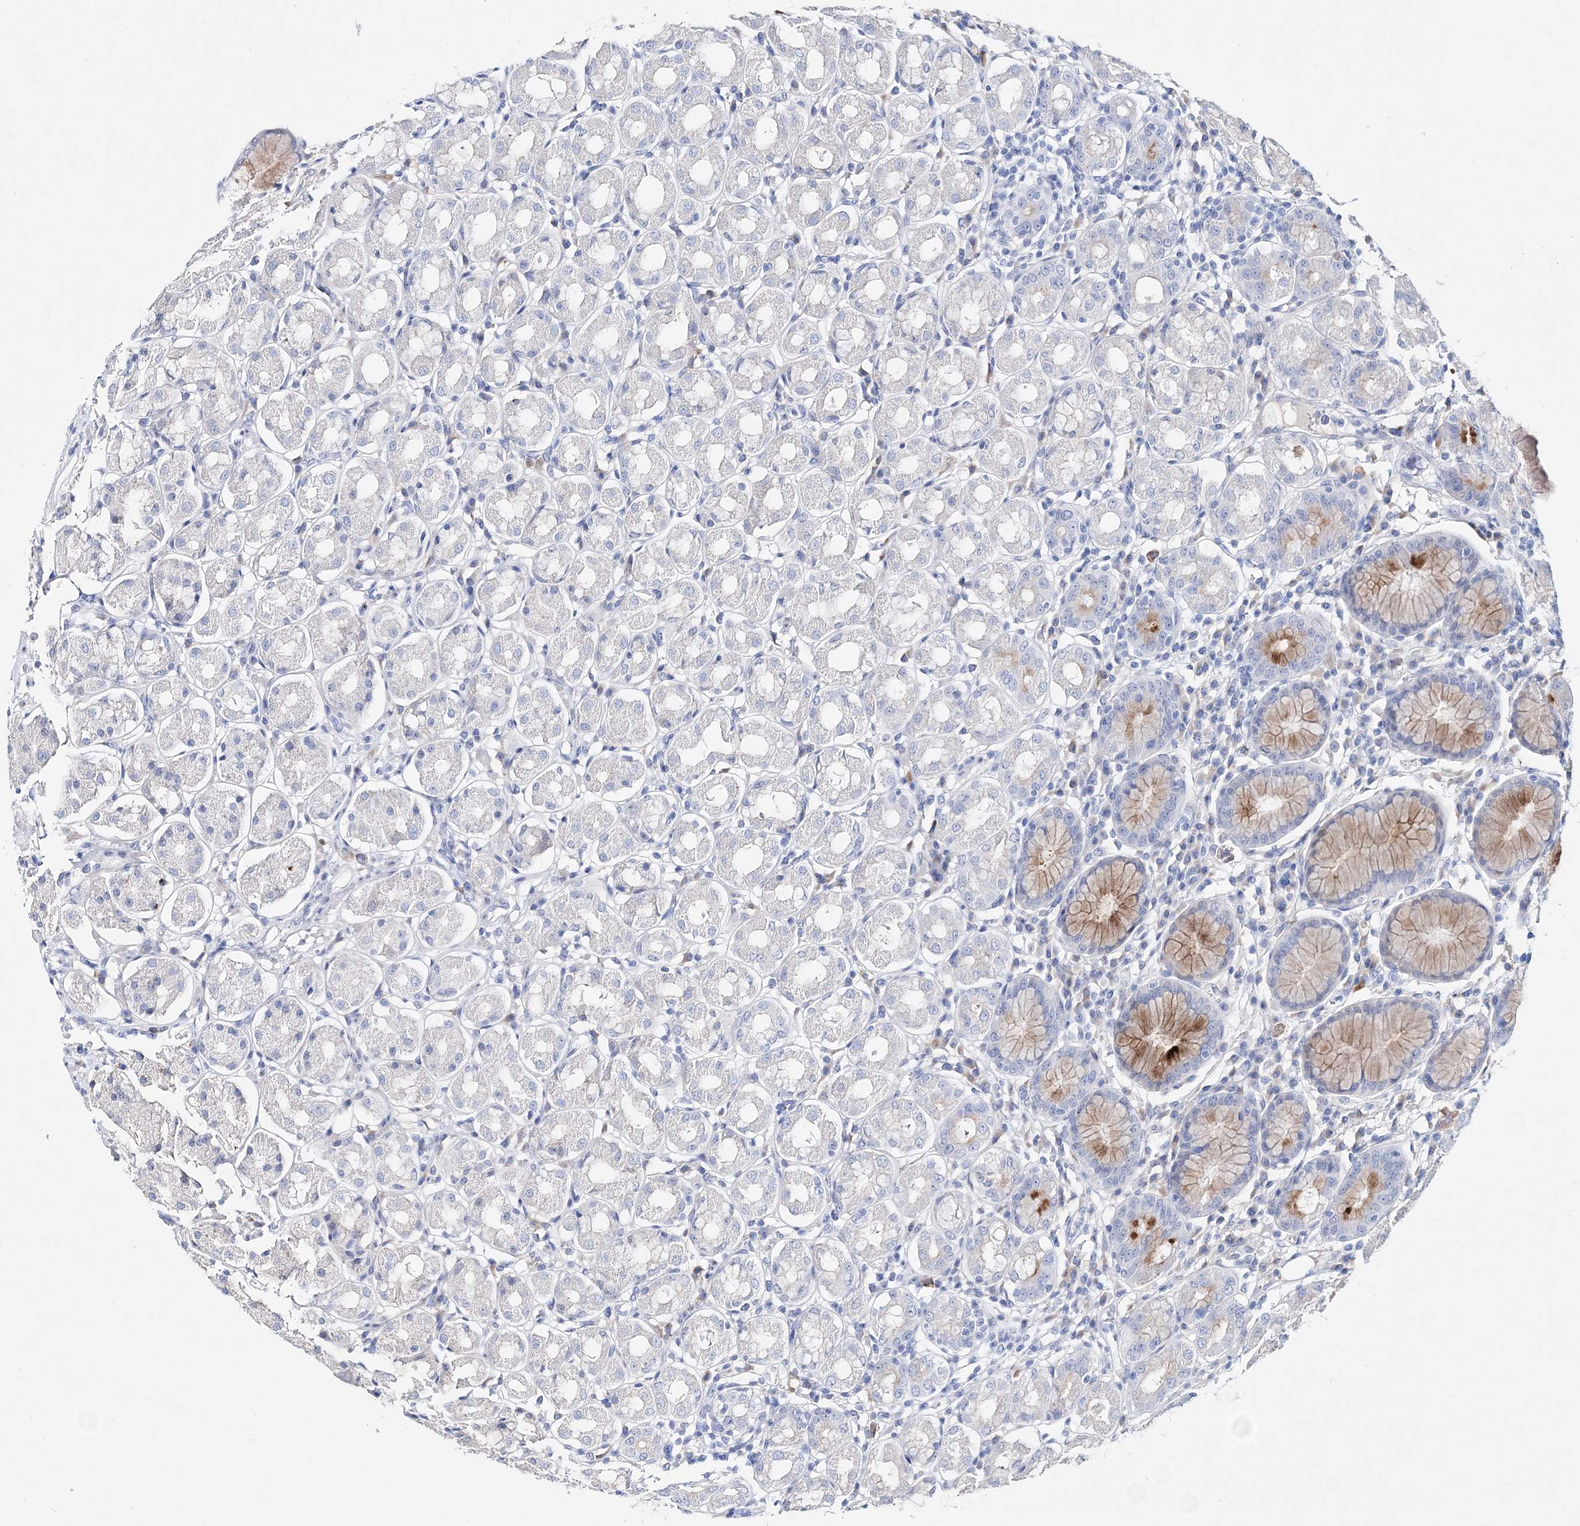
{"staining": {"intensity": "moderate", "quantity": "<25%", "location": "cytoplasmic/membranous"}, "tissue": "stomach", "cell_type": "Glandular cells", "image_type": "normal", "snomed": [{"axis": "morphology", "description": "Normal tissue, NOS"}, {"axis": "topography", "description": "Stomach"}, {"axis": "topography", "description": "Stomach, lower"}], "caption": "The image shows staining of unremarkable stomach, revealing moderate cytoplasmic/membranous protein expression (brown color) within glandular cells.", "gene": "SPINK7", "patient": {"sex": "female", "age": 56}}